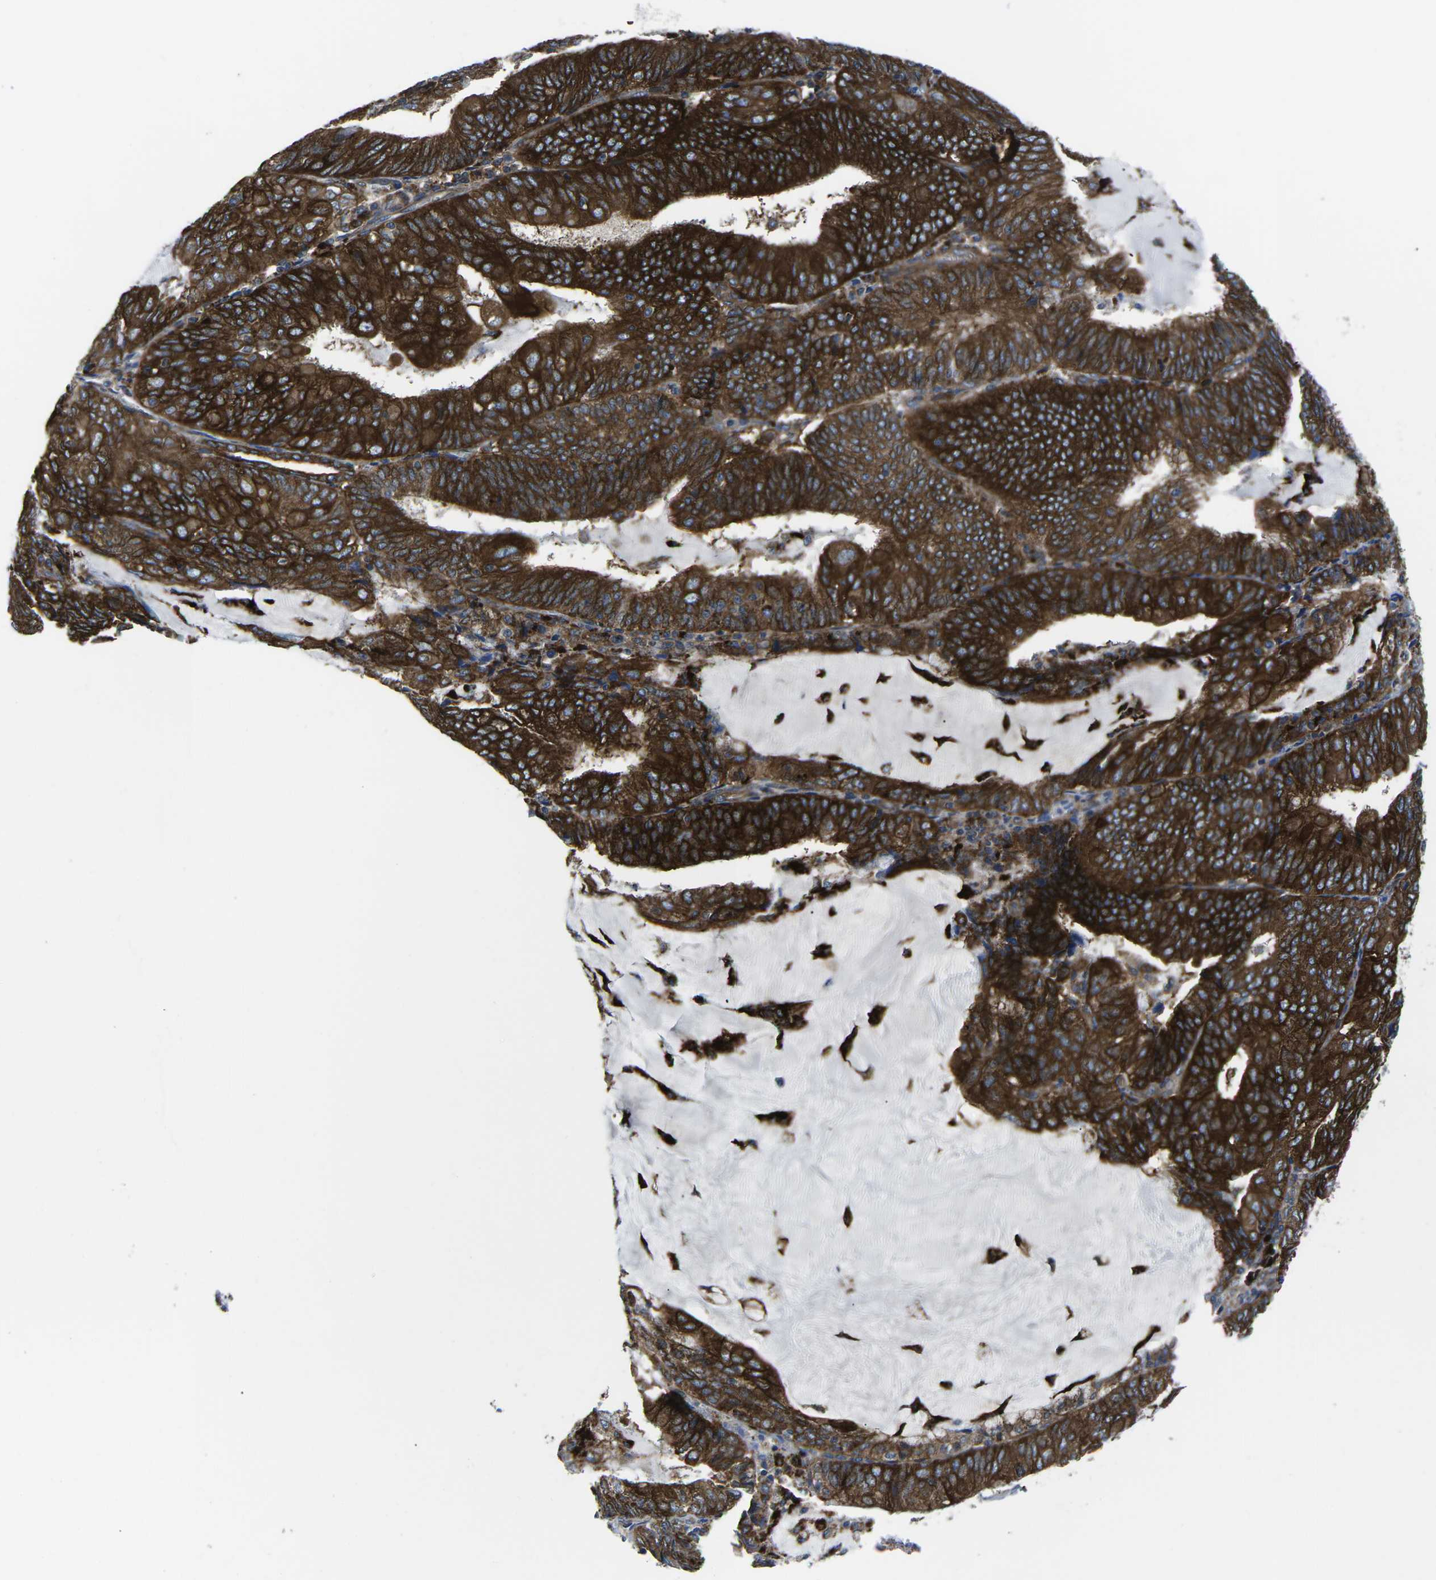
{"staining": {"intensity": "strong", "quantity": ">75%", "location": "cytoplasmic/membranous"}, "tissue": "endometrial cancer", "cell_type": "Tumor cells", "image_type": "cancer", "snomed": [{"axis": "morphology", "description": "Adenocarcinoma, NOS"}, {"axis": "topography", "description": "Endometrium"}], "caption": "Strong cytoplasmic/membranous protein positivity is appreciated in about >75% of tumor cells in endometrial cancer (adenocarcinoma). Immunohistochemistry stains the protein of interest in brown and the nuclei are stained blue.", "gene": "DLG1", "patient": {"sex": "female", "age": 81}}